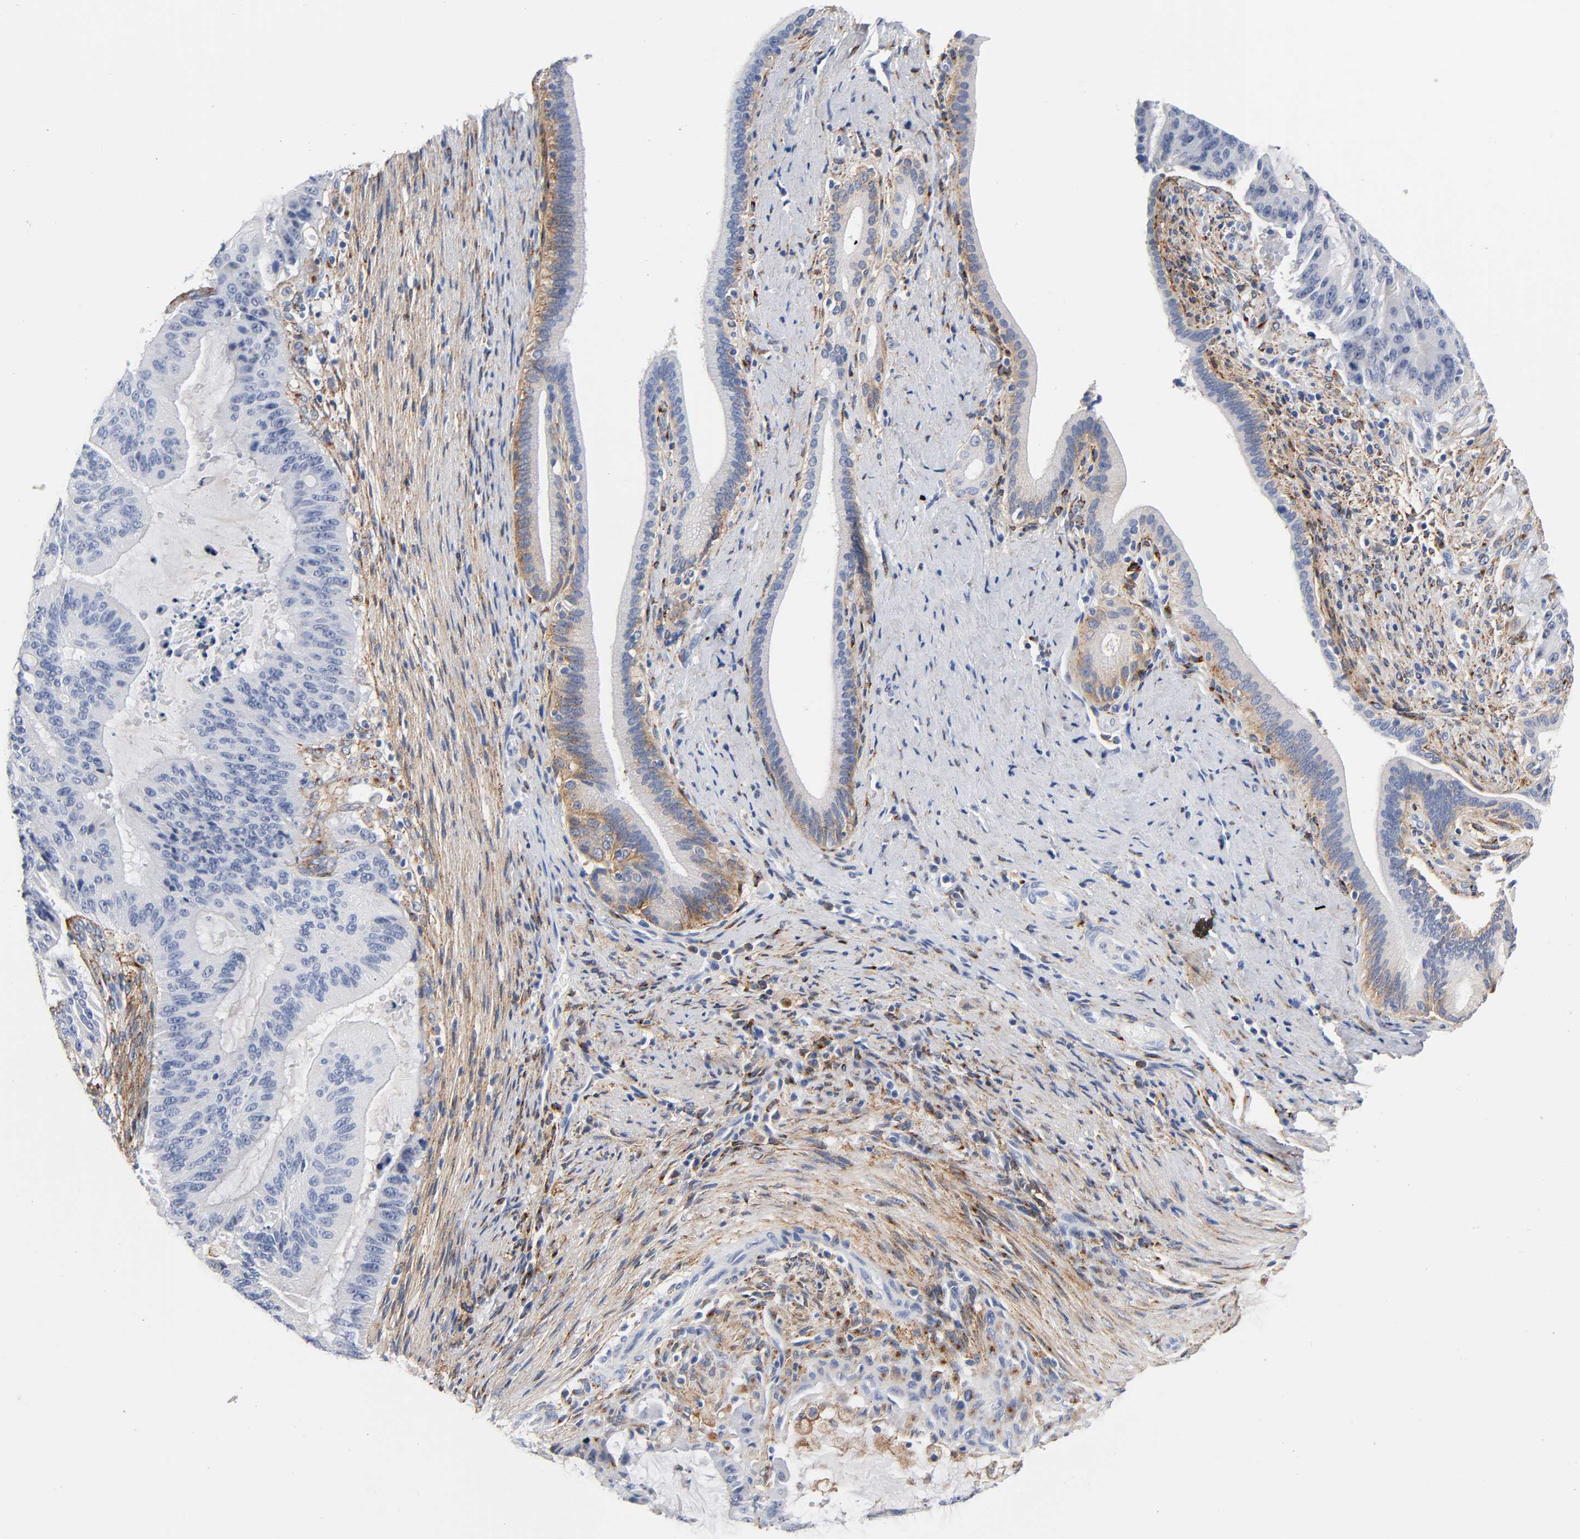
{"staining": {"intensity": "moderate", "quantity": "<25%", "location": "cytoplasmic/membranous"}, "tissue": "liver cancer", "cell_type": "Tumor cells", "image_type": "cancer", "snomed": [{"axis": "morphology", "description": "Cholangiocarcinoma"}, {"axis": "topography", "description": "Liver"}], "caption": "Human liver cancer stained with a brown dye shows moderate cytoplasmic/membranous positive positivity in about <25% of tumor cells.", "gene": "LRP1", "patient": {"sex": "female", "age": 73}}